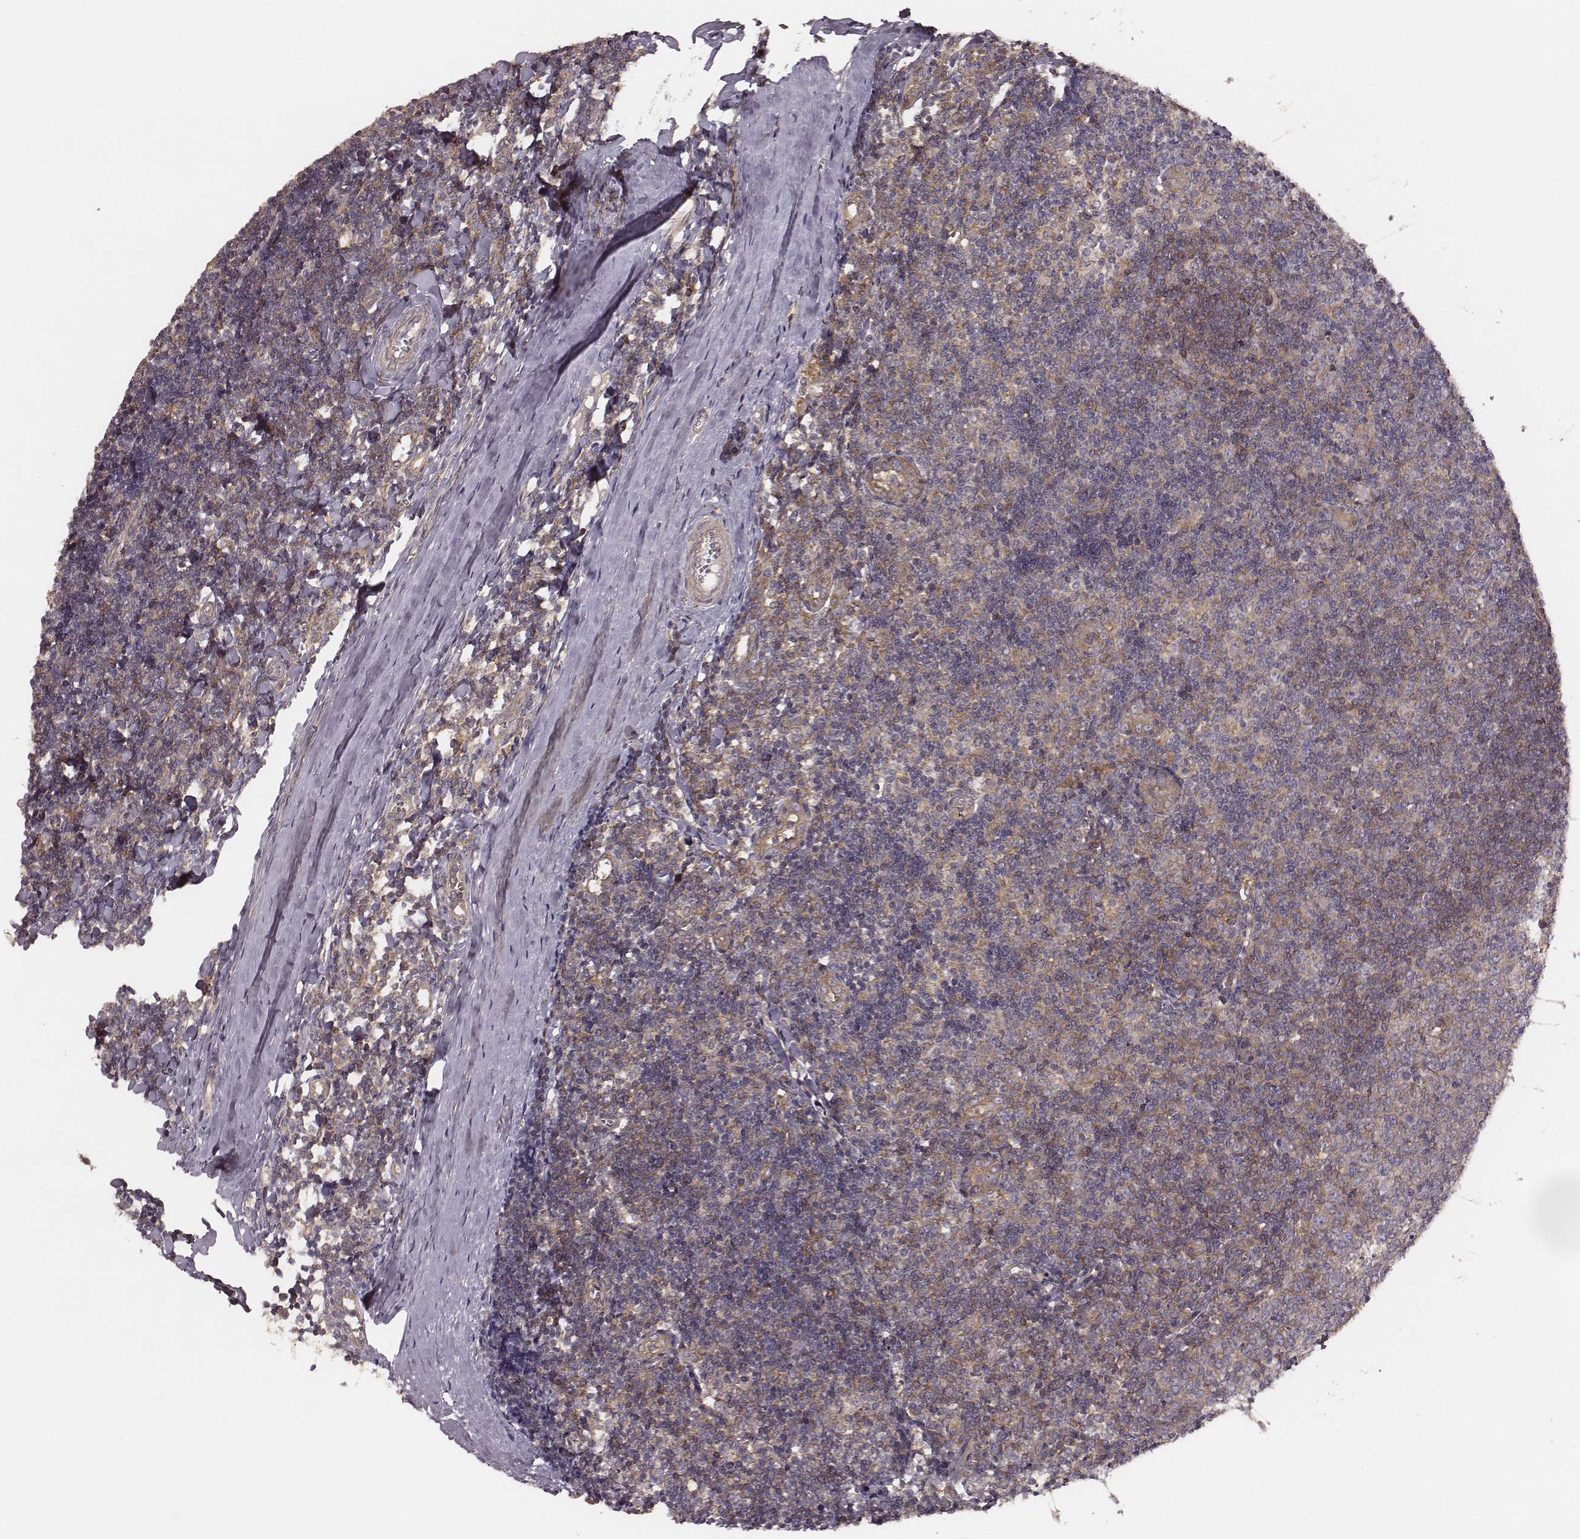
{"staining": {"intensity": "negative", "quantity": "none", "location": "none"}, "tissue": "tonsil", "cell_type": "Germinal center cells", "image_type": "normal", "snomed": [{"axis": "morphology", "description": "Normal tissue, NOS"}, {"axis": "topography", "description": "Tonsil"}], "caption": "A high-resolution image shows IHC staining of benign tonsil, which reveals no significant staining in germinal center cells.", "gene": "VPS26A", "patient": {"sex": "female", "age": 12}}